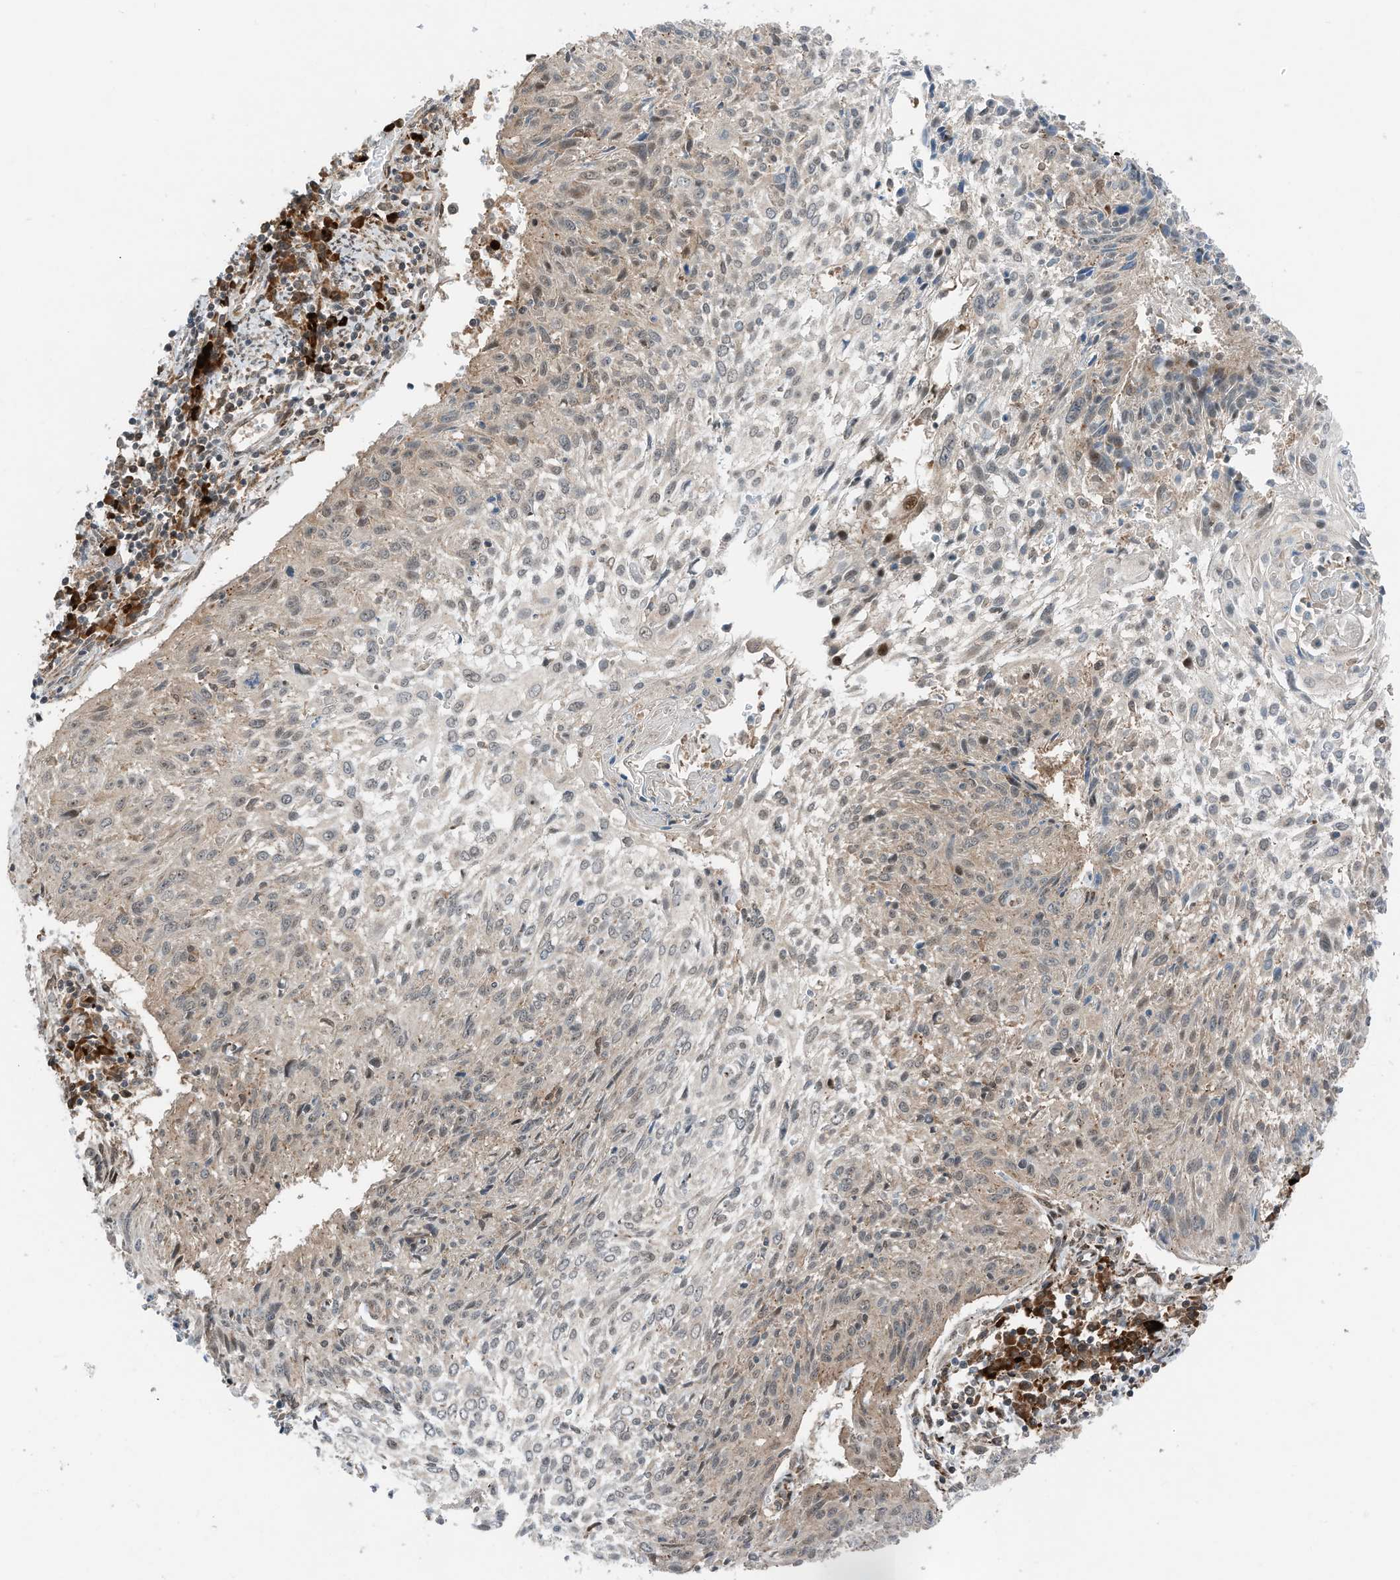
{"staining": {"intensity": "weak", "quantity": ">75%", "location": "cytoplasmic/membranous,nuclear"}, "tissue": "cervical cancer", "cell_type": "Tumor cells", "image_type": "cancer", "snomed": [{"axis": "morphology", "description": "Squamous cell carcinoma, NOS"}, {"axis": "topography", "description": "Cervix"}], "caption": "An IHC image of neoplastic tissue is shown. Protein staining in brown shows weak cytoplasmic/membranous and nuclear positivity in squamous cell carcinoma (cervical) within tumor cells. The staining was performed using DAB (3,3'-diaminobenzidine) to visualize the protein expression in brown, while the nuclei were stained in blue with hematoxylin (Magnification: 20x).", "gene": "RMND1", "patient": {"sex": "female", "age": 51}}